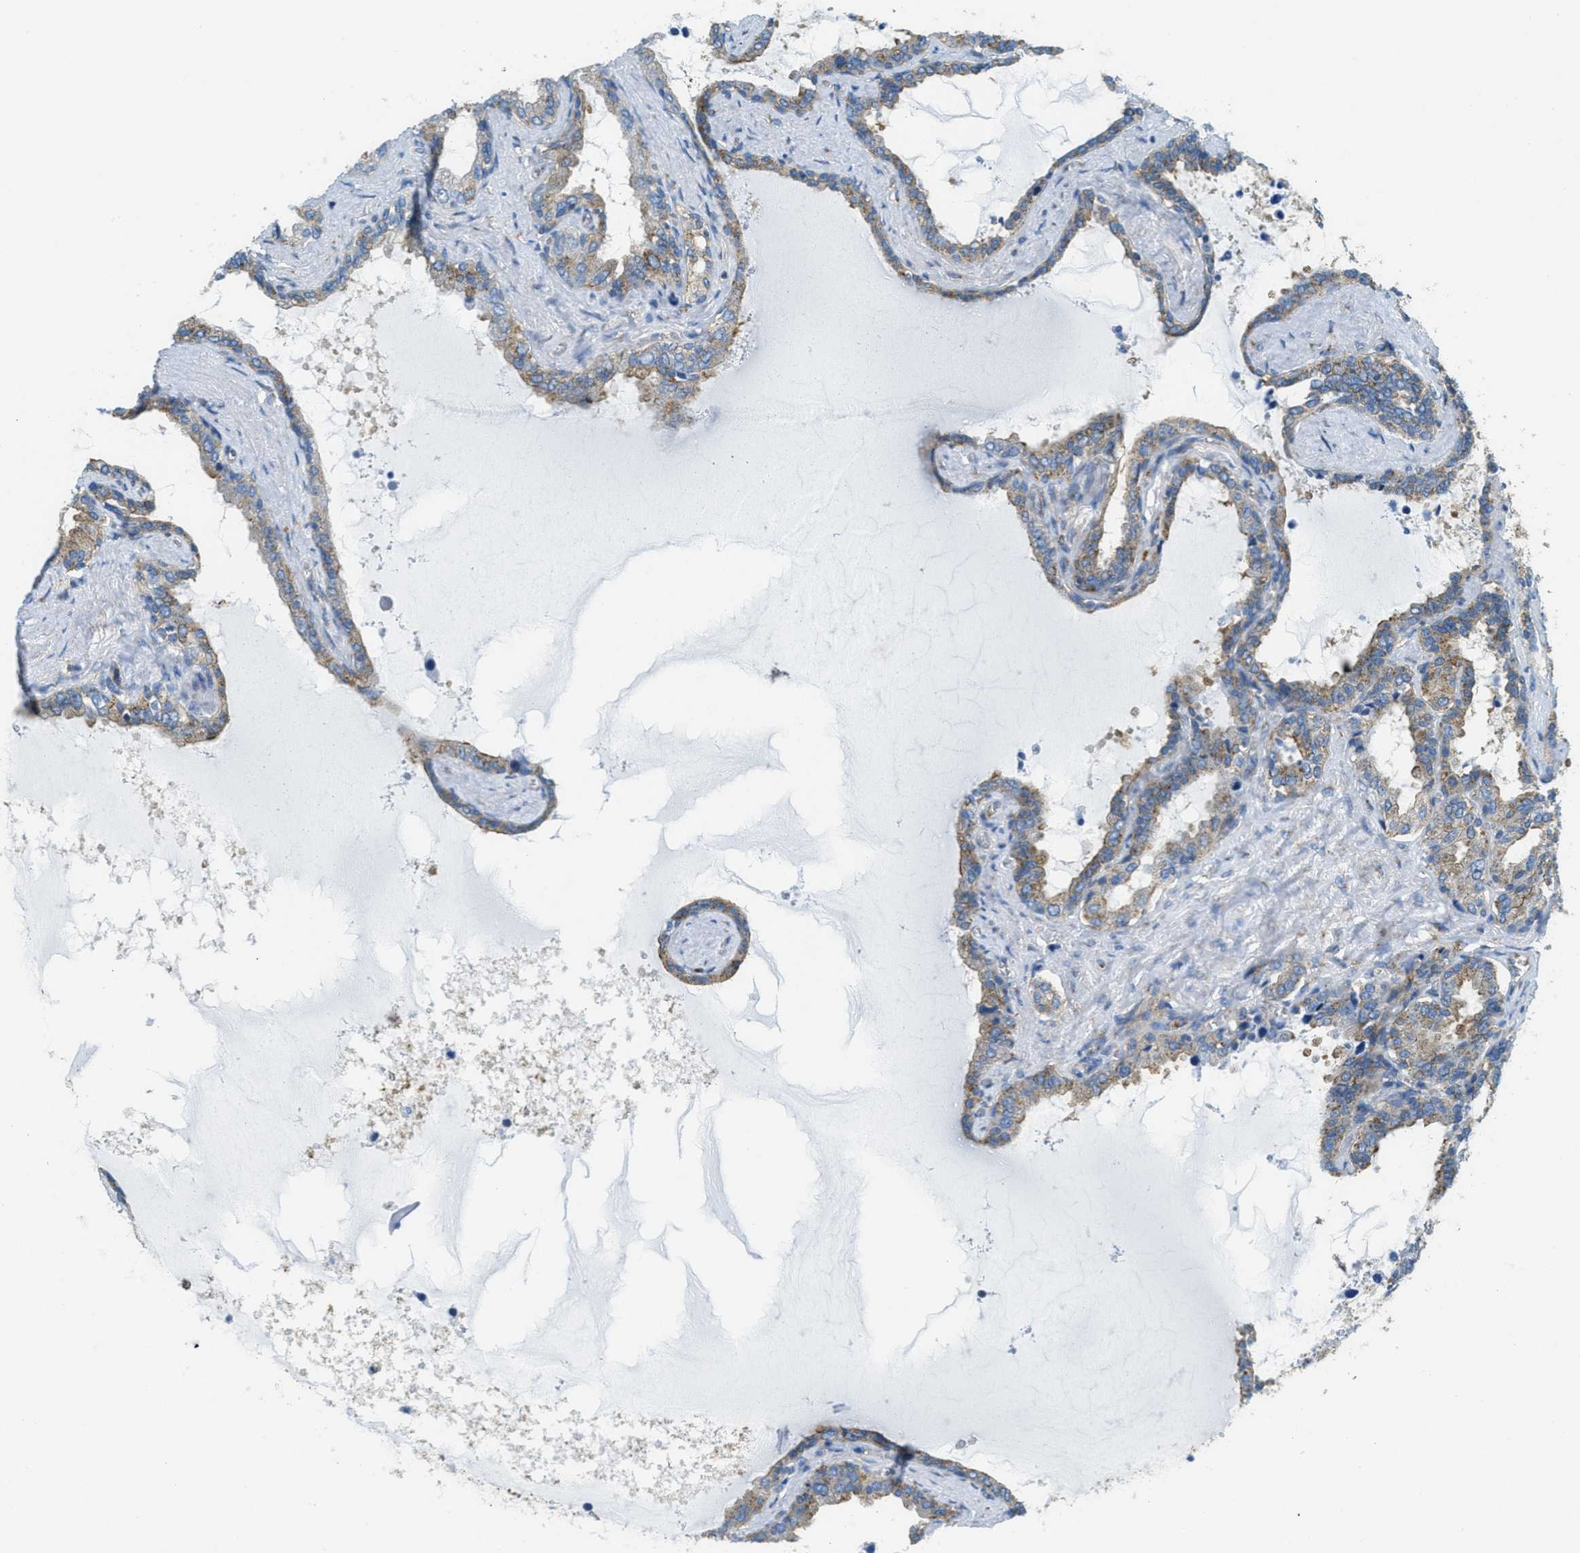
{"staining": {"intensity": "moderate", "quantity": ">75%", "location": "cytoplasmic/membranous"}, "tissue": "seminal vesicle", "cell_type": "Glandular cells", "image_type": "normal", "snomed": [{"axis": "morphology", "description": "Normal tissue, NOS"}, {"axis": "topography", "description": "Seminal veicle"}], "caption": "Immunohistochemical staining of unremarkable human seminal vesicle reveals moderate cytoplasmic/membranous protein positivity in approximately >75% of glandular cells.", "gene": "AP2B1", "patient": {"sex": "male", "age": 46}}